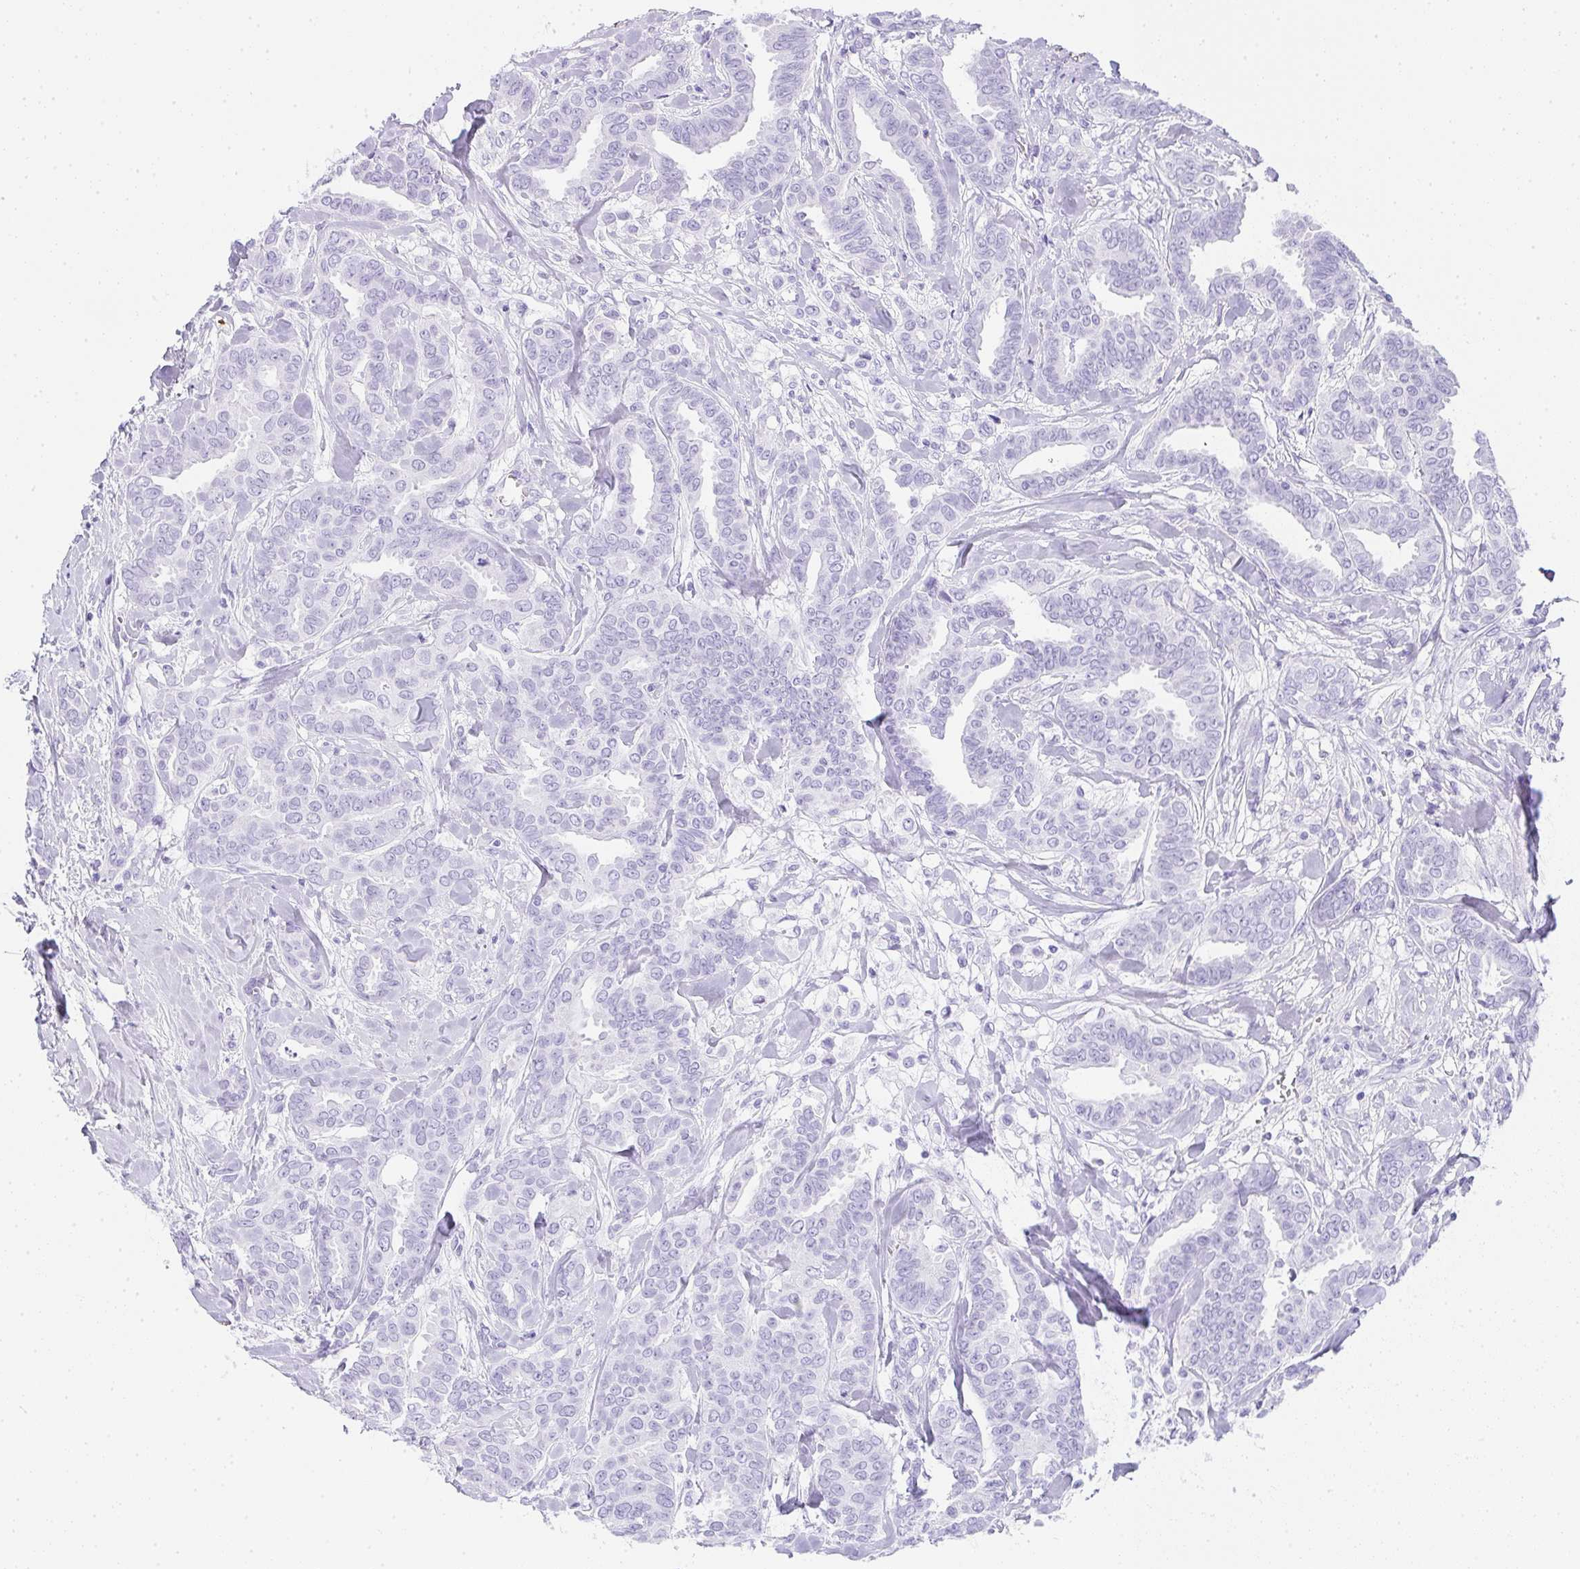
{"staining": {"intensity": "negative", "quantity": "none", "location": "none"}, "tissue": "breast cancer", "cell_type": "Tumor cells", "image_type": "cancer", "snomed": [{"axis": "morphology", "description": "Duct carcinoma"}, {"axis": "topography", "description": "Breast"}], "caption": "Immunohistochemistry micrograph of breast intraductal carcinoma stained for a protein (brown), which shows no staining in tumor cells. (DAB immunohistochemistry (IHC), high magnification).", "gene": "CDADC1", "patient": {"sex": "female", "age": 45}}